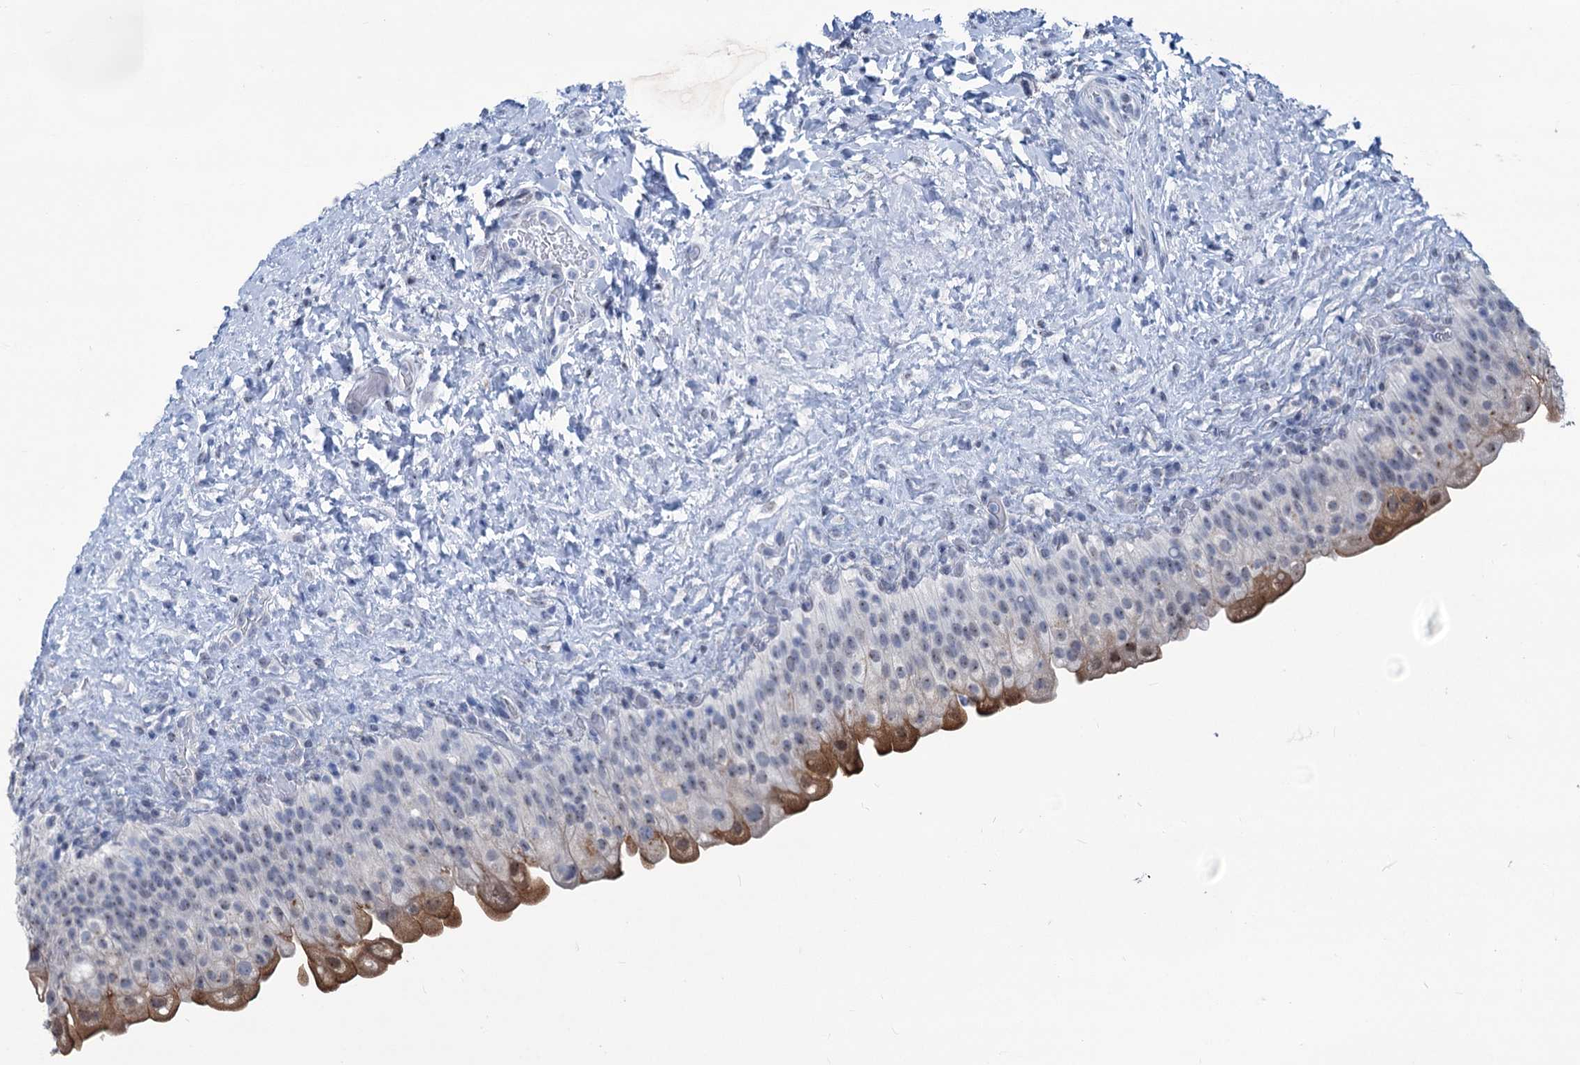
{"staining": {"intensity": "strong", "quantity": "<25%", "location": "cytoplasmic/membranous,nuclear"}, "tissue": "urinary bladder", "cell_type": "Urothelial cells", "image_type": "normal", "snomed": [{"axis": "morphology", "description": "Normal tissue, NOS"}, {"axis": "topography", "description": "Urinary bladder"}], "caption": "IHC of normal urinary bladder reveals medium levels of strong cytoplasmic/membranous,nuclear positivity in approximately <25% of urothelial cells. (DAB (3,3'-diaminobenzidine) IHC with brightfield microscopy, high magnification).", "gene": "NEU3", "patient": {"sex": "female", "age": 27}}